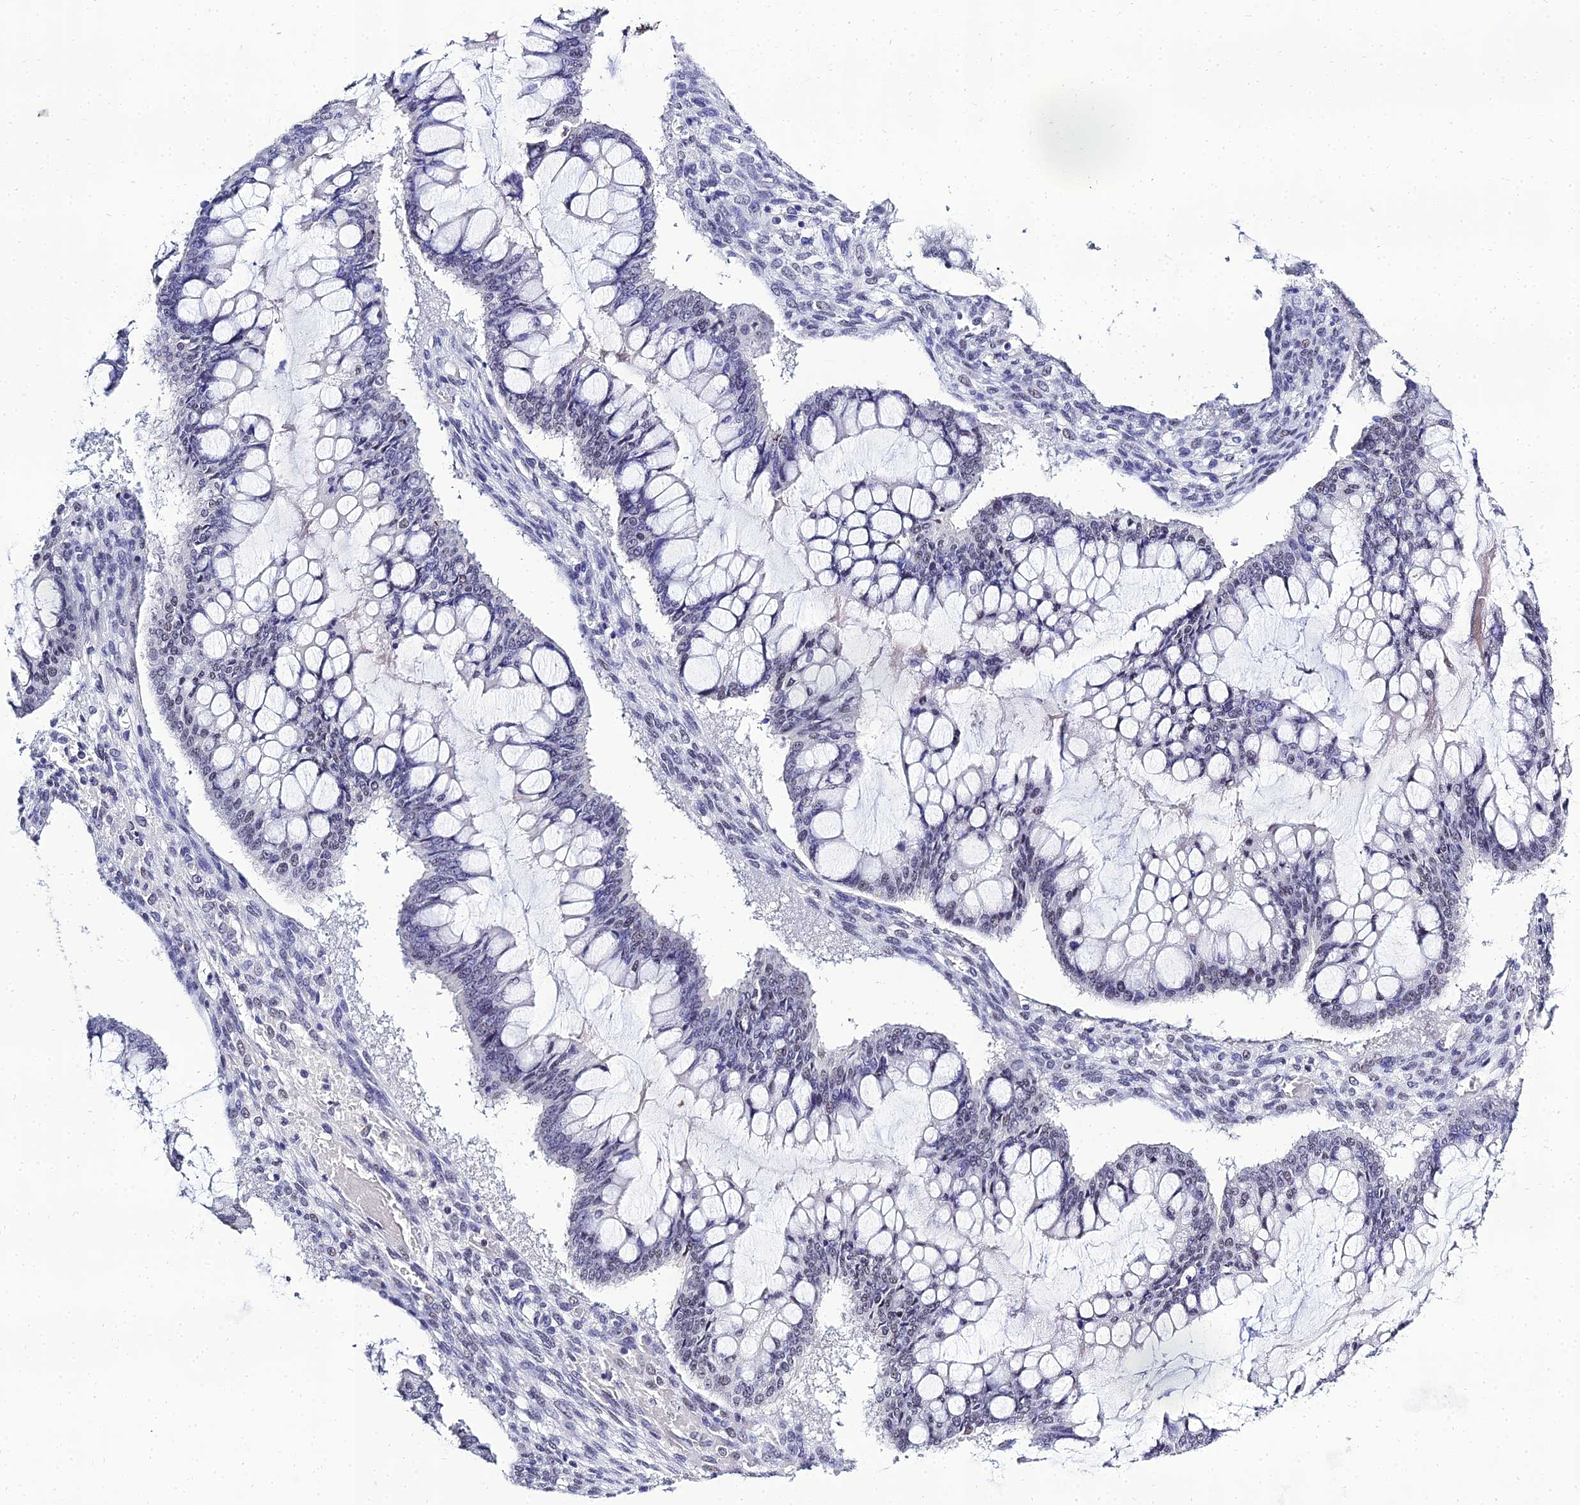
{"staining": {"intensity": "negative", "quantity": "none", "location": "none"}, "tissue": "ovarian cancer", "cell_type": "Tumor cells", "image_type": "cancer", "snomed": [{"axis": "morphology", "description": "Cystadenocarcinoma, mucinous, NOS"}, {"axis": "topography", "description": "Ovary"}], "caption": "Ovarian cancer stained for a protein using immunohistochemistry (IHC) shows no staining tumor cells.", "gene": "PPP4R2", "patient": {"sex": "female", "age": 73}}